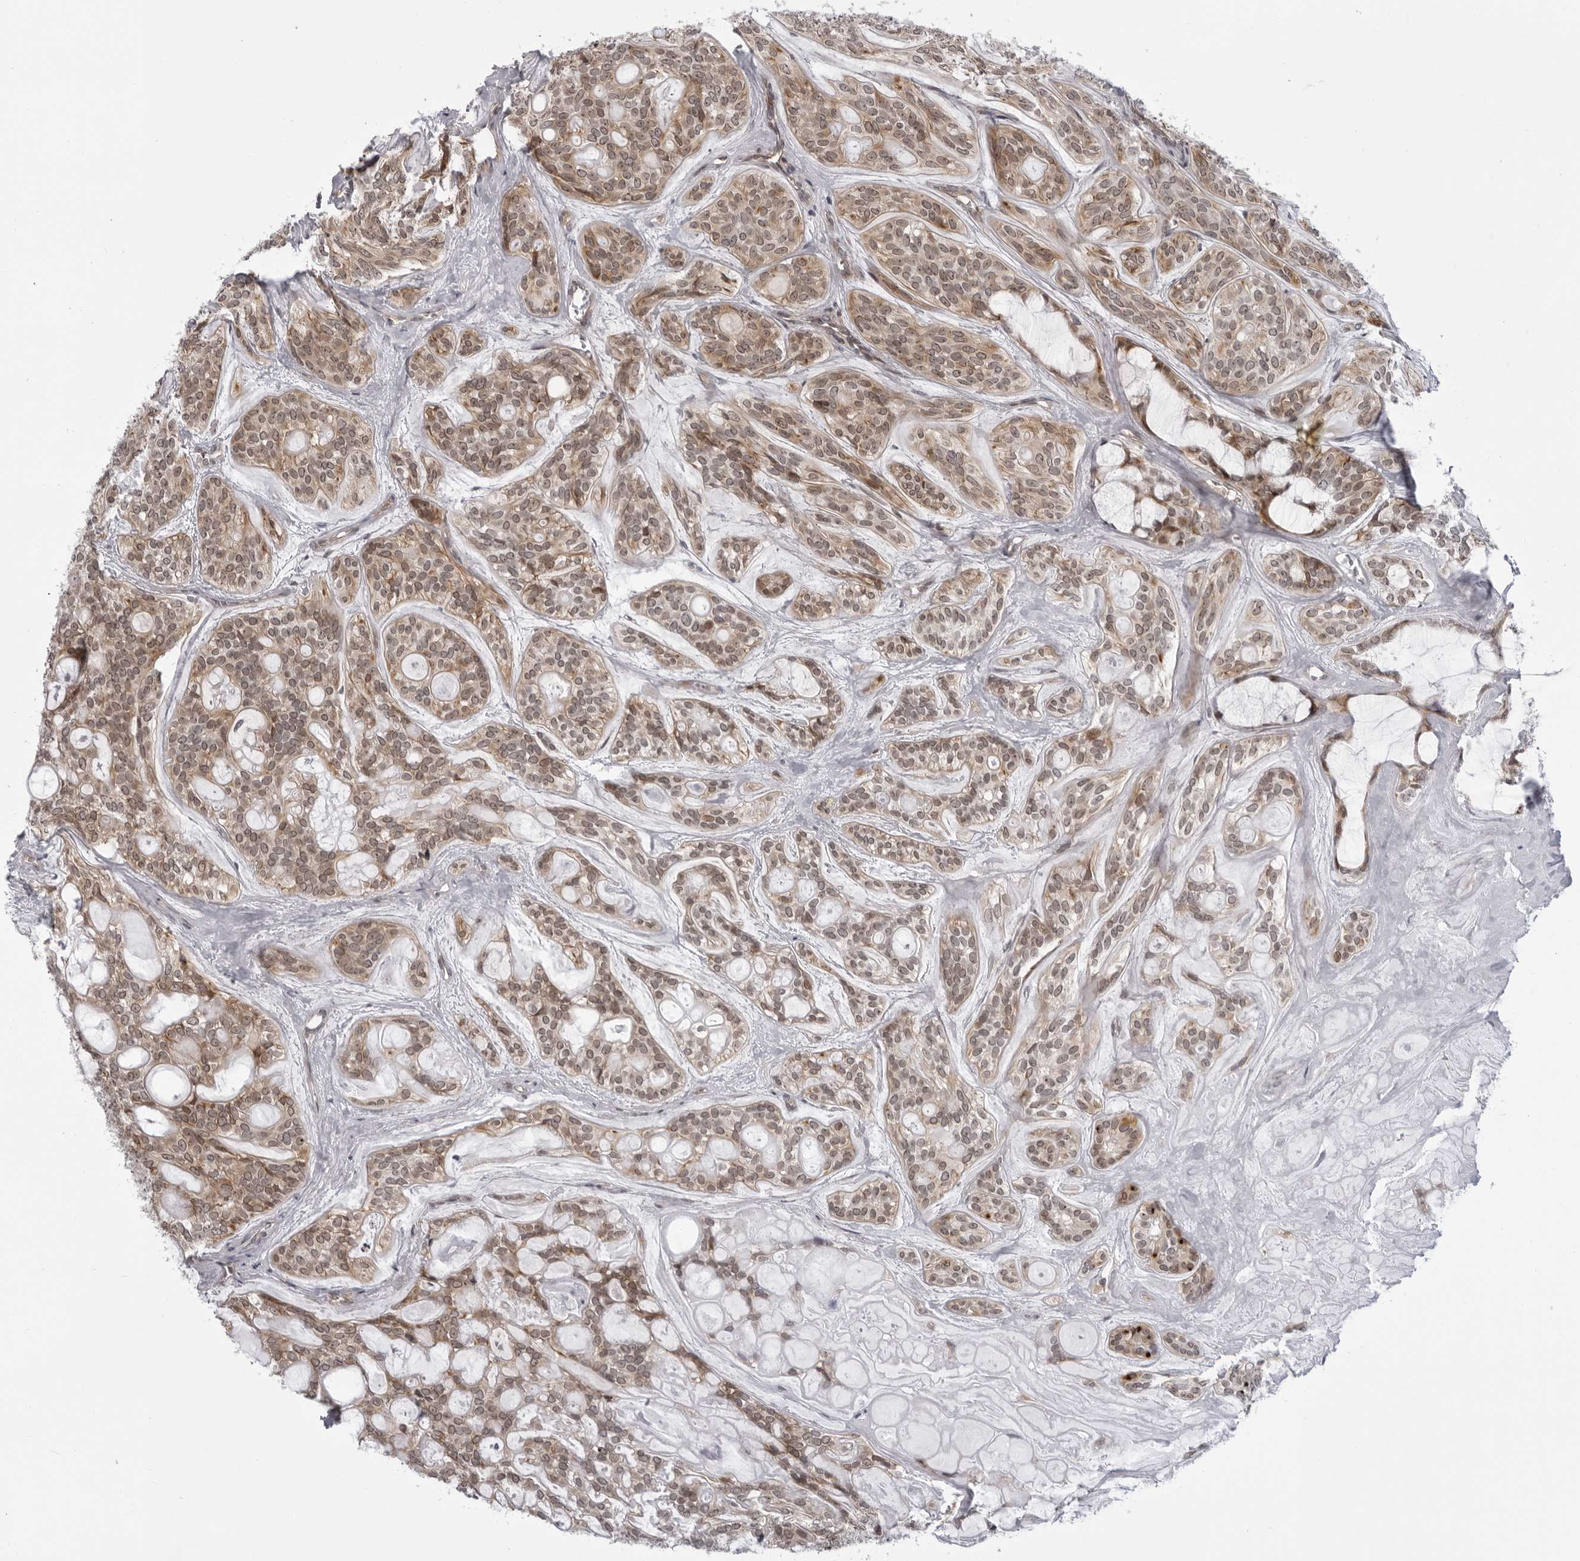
{"staining": {"intensity": "moderate", "quantity": ">75%", "location": "cytoplasmic/membranous"}, "tissue": "head and neck cancer", "cell_type": "Tumor cells", "image_type": "cancer", "snomed": [{"axis": "morphology", "description": "Adenocarcinoma, NOS"}, {"axis": "topography", "description": "Head-Neck"}], "caption": "Head and neck cancer (adenocarcinoma) stained with a protein marker exhibits moderate staining in tumor cells.", "gene": "GCSAML", "patient": {"sex": "male", "age": 66}}